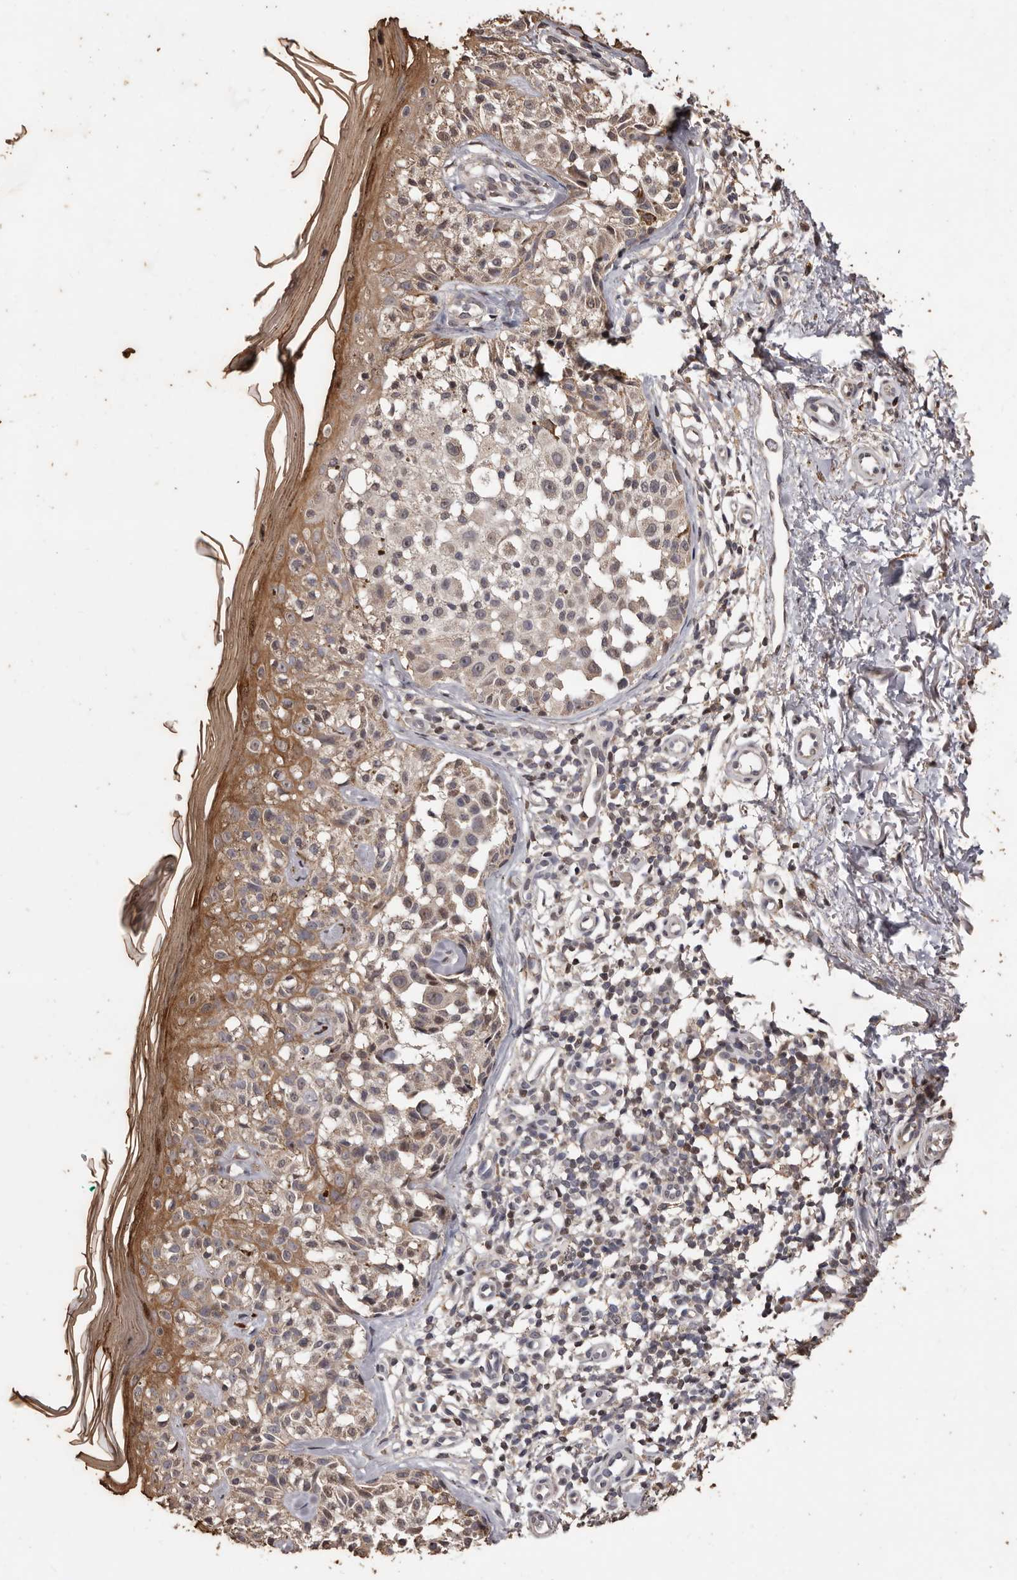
{"staining": {"intensity": "weak", "quantity": "25%-75%", "location": "cytoplasmic/membranous"}, "tissue": "melanoma", "cell_type": "Tumor cells", "image_type": "cancer", "snomed": [{"axis": "morphology", "description": "Malignant melanoma, NOS"}, {"axis": "topography", "description": "Skin"}], "caption": "Approximately 25%-75% of tumor cells in malignant melanoma reveal weak cytoplasmic/membranous protein staining as visualized by brown immunohistochemical staining.", "gene": "NAV1", "patient": {"sex": "female", "age": 50}}